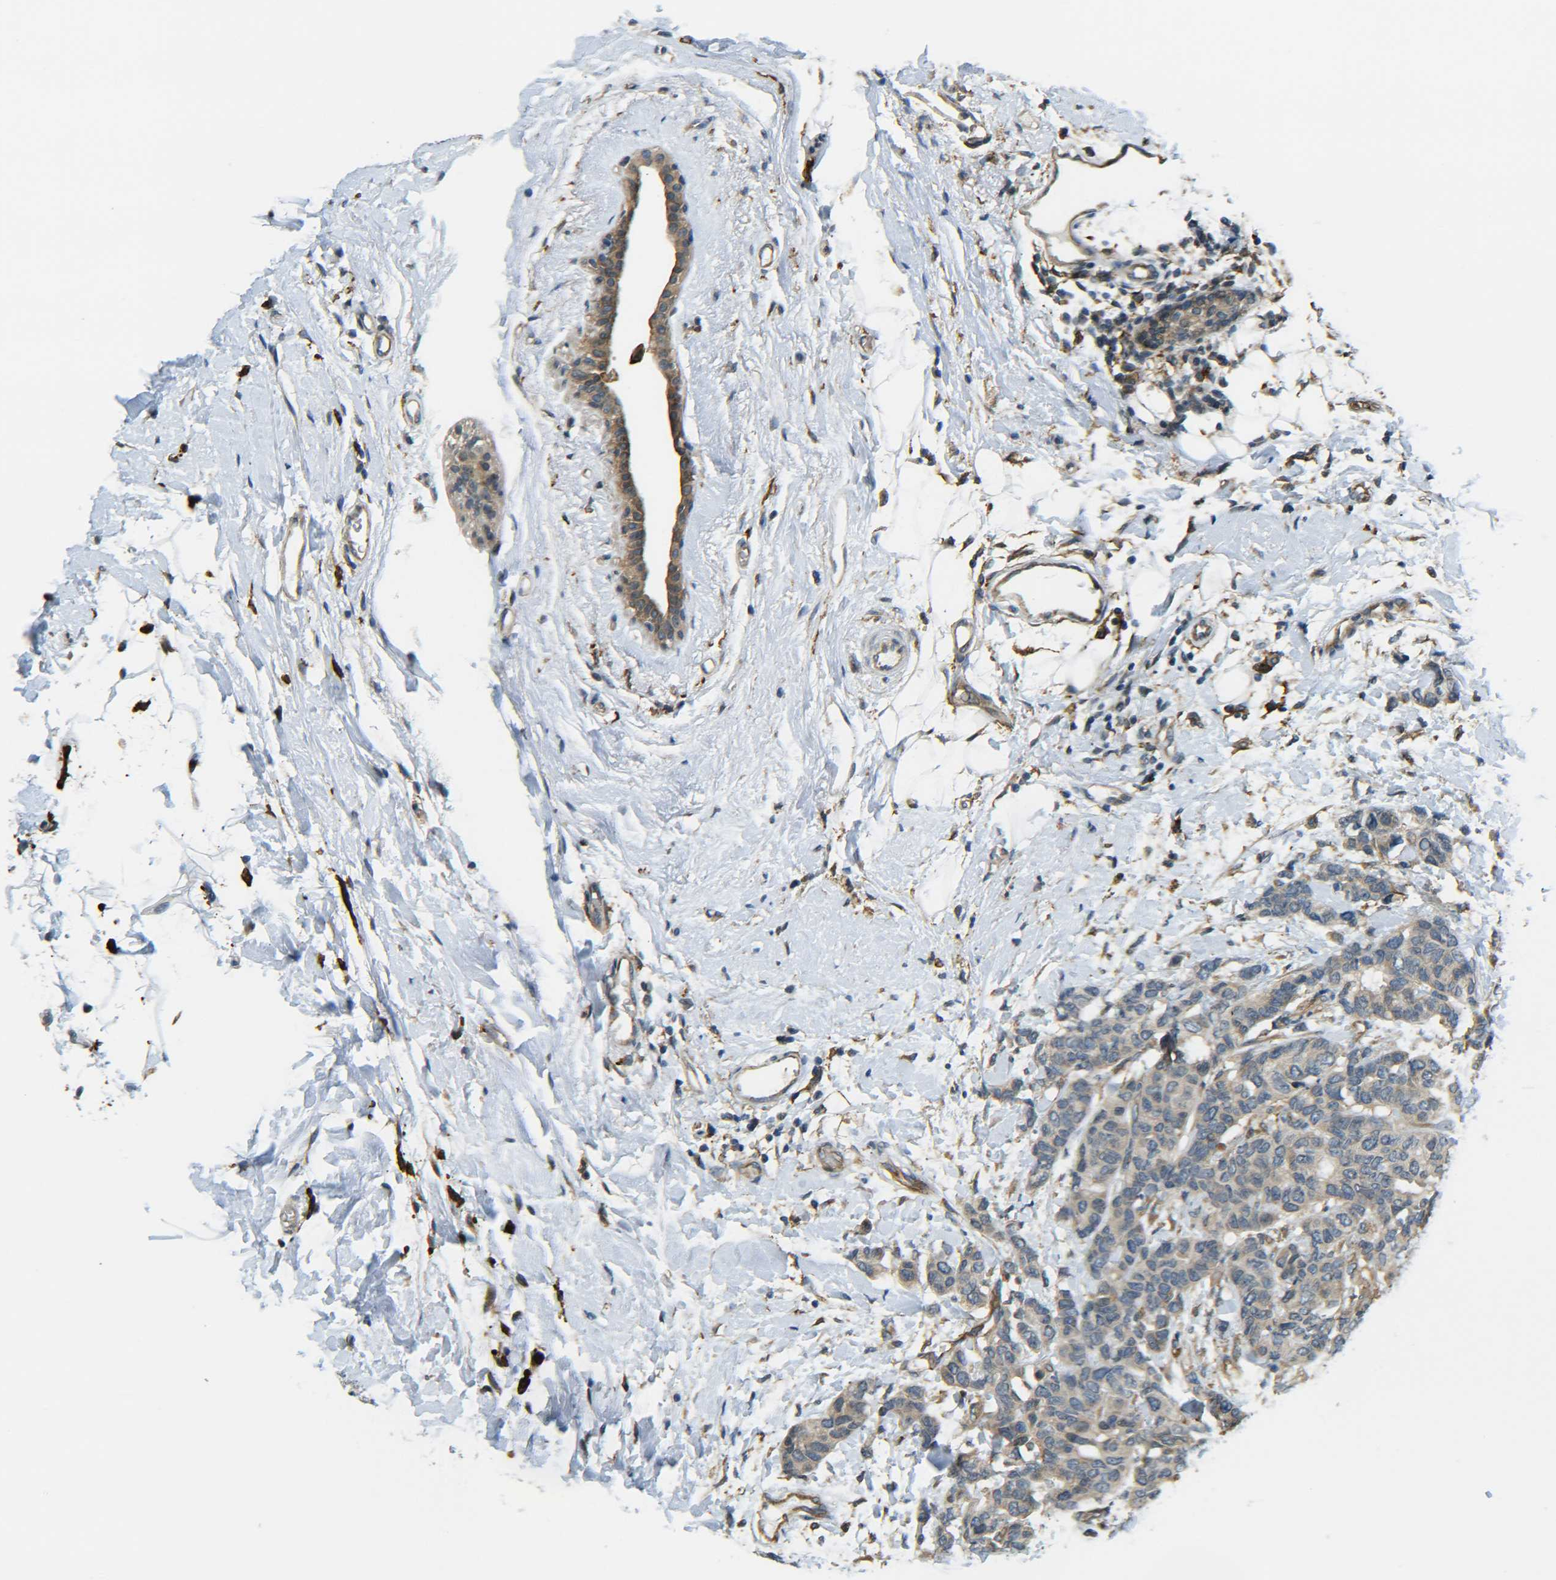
{"staining": {"intensity": "weak", "quantity": ">75%", "location": "cytoplasmic/membranous"}, "tissue": "breast cancer", "cell_type": "Tumor cells", "image_type": "cancer", "snomed": [{"axis": "morphology", "description": "Duct carcinoma"}, {"axis": "topography", "description": "Breast"}], "caption": "High-power microscopy captured an immunohistochemistry (IHC) histopathology image of breast cancer (infiltrating ductal carcinoma), revealing weak cytoplasmic/membranous expression in about >75% of tumor cells.", "gene": "DAB2", "patient": {"sex": "female", "age": 87}}